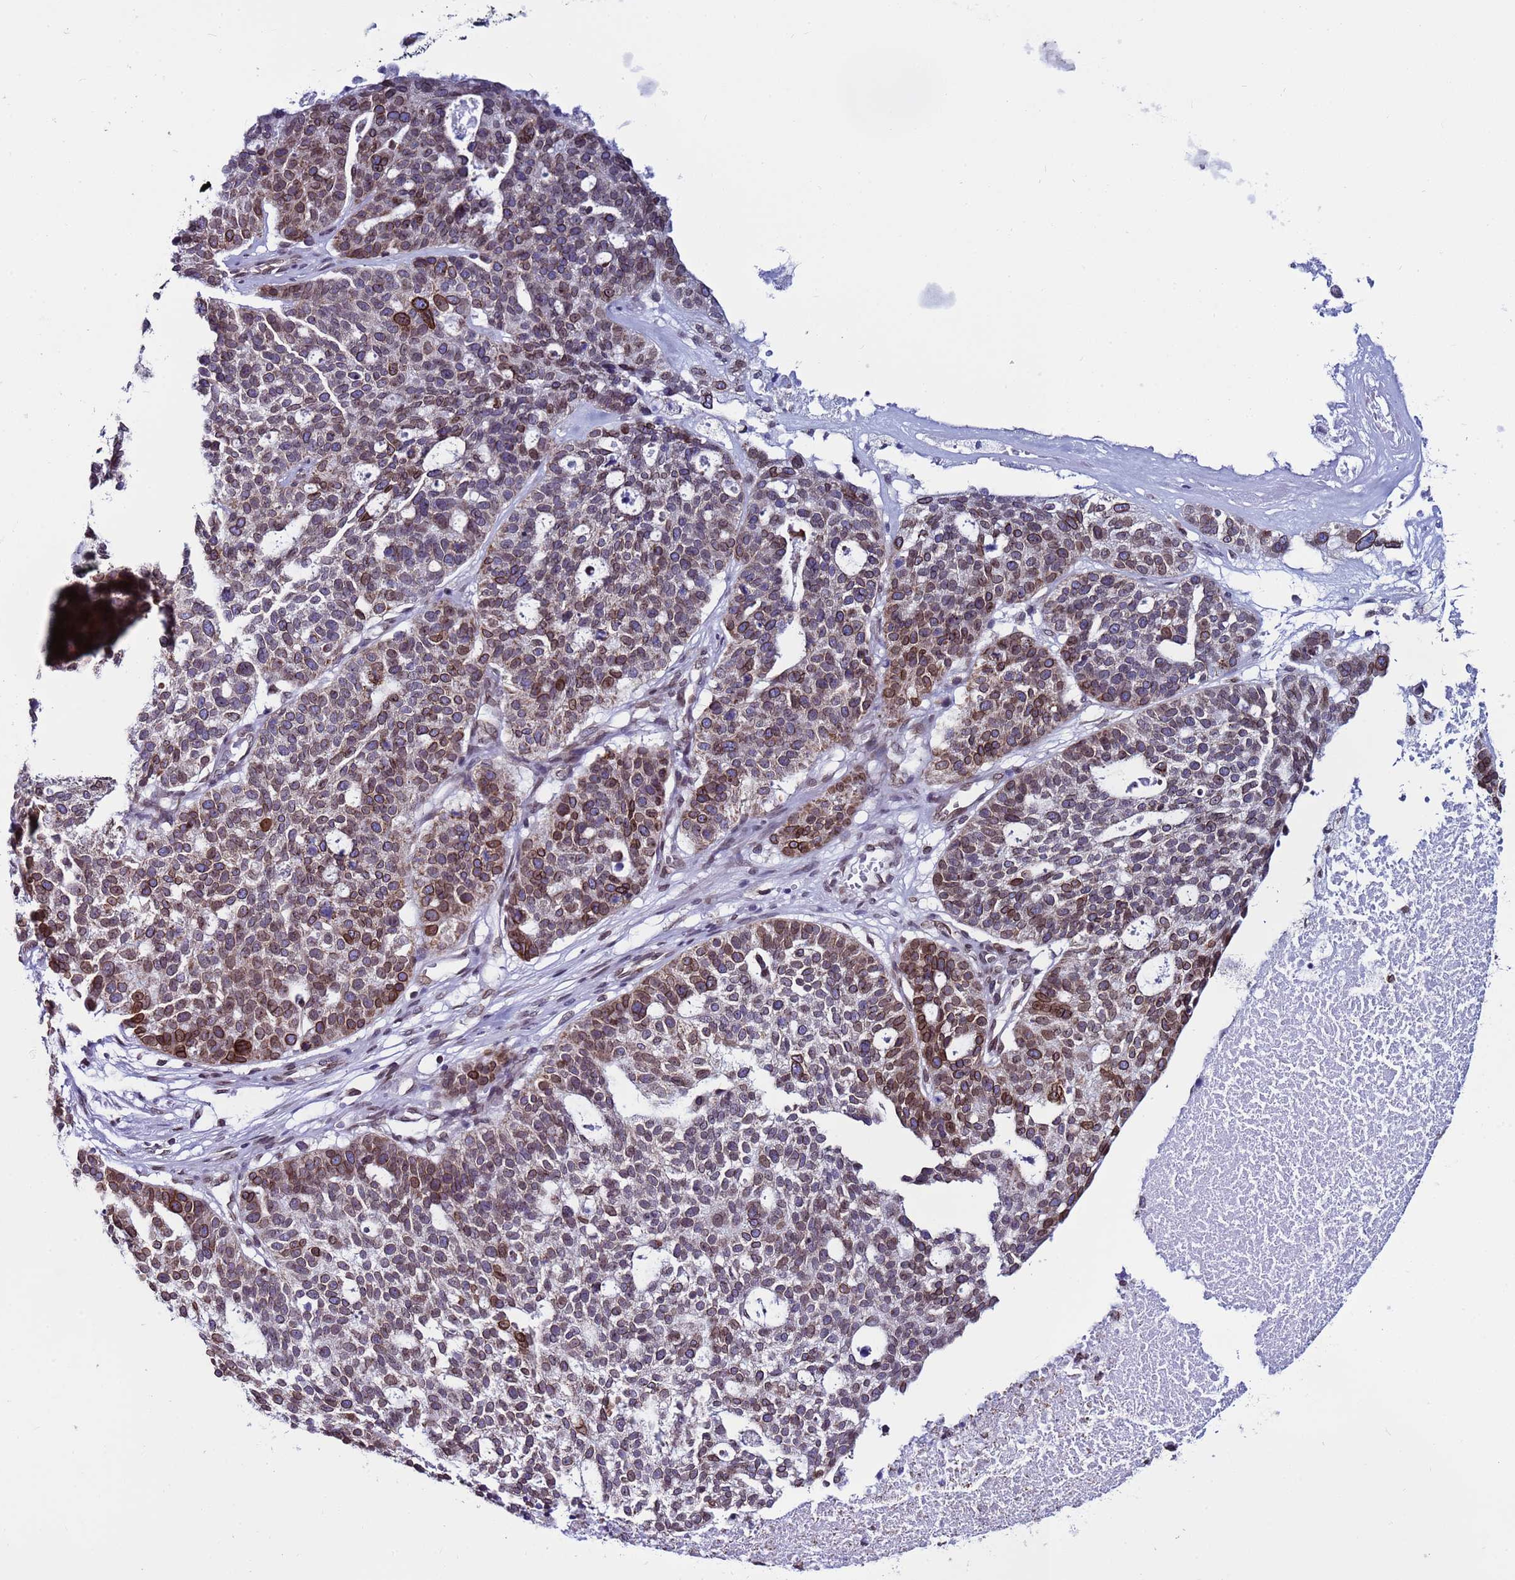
{"staining": {"intensity": "moderate", "quantity": "25%-75%", "location": "cytoplasmic/membranous,nuclear"}, "tissue": "ovarian cancer", "cell_type": "Tumor cells", "image_type": "cancer", "snomed": [{"axis": "morphology", "description": "Cystadenocarcinoma, serous, NOS"}, {"axis": "topography", "description": "Ovary"}], "caption": "Human ovarian cancer stained with a brown dye exhibits moderate cytoplasmic/membranous and nuclear positive staining in approximately 25%-75% of tumor cells.", "gene": "TOR1AIP1", "patient": {"sex": "female", "age": 59}}